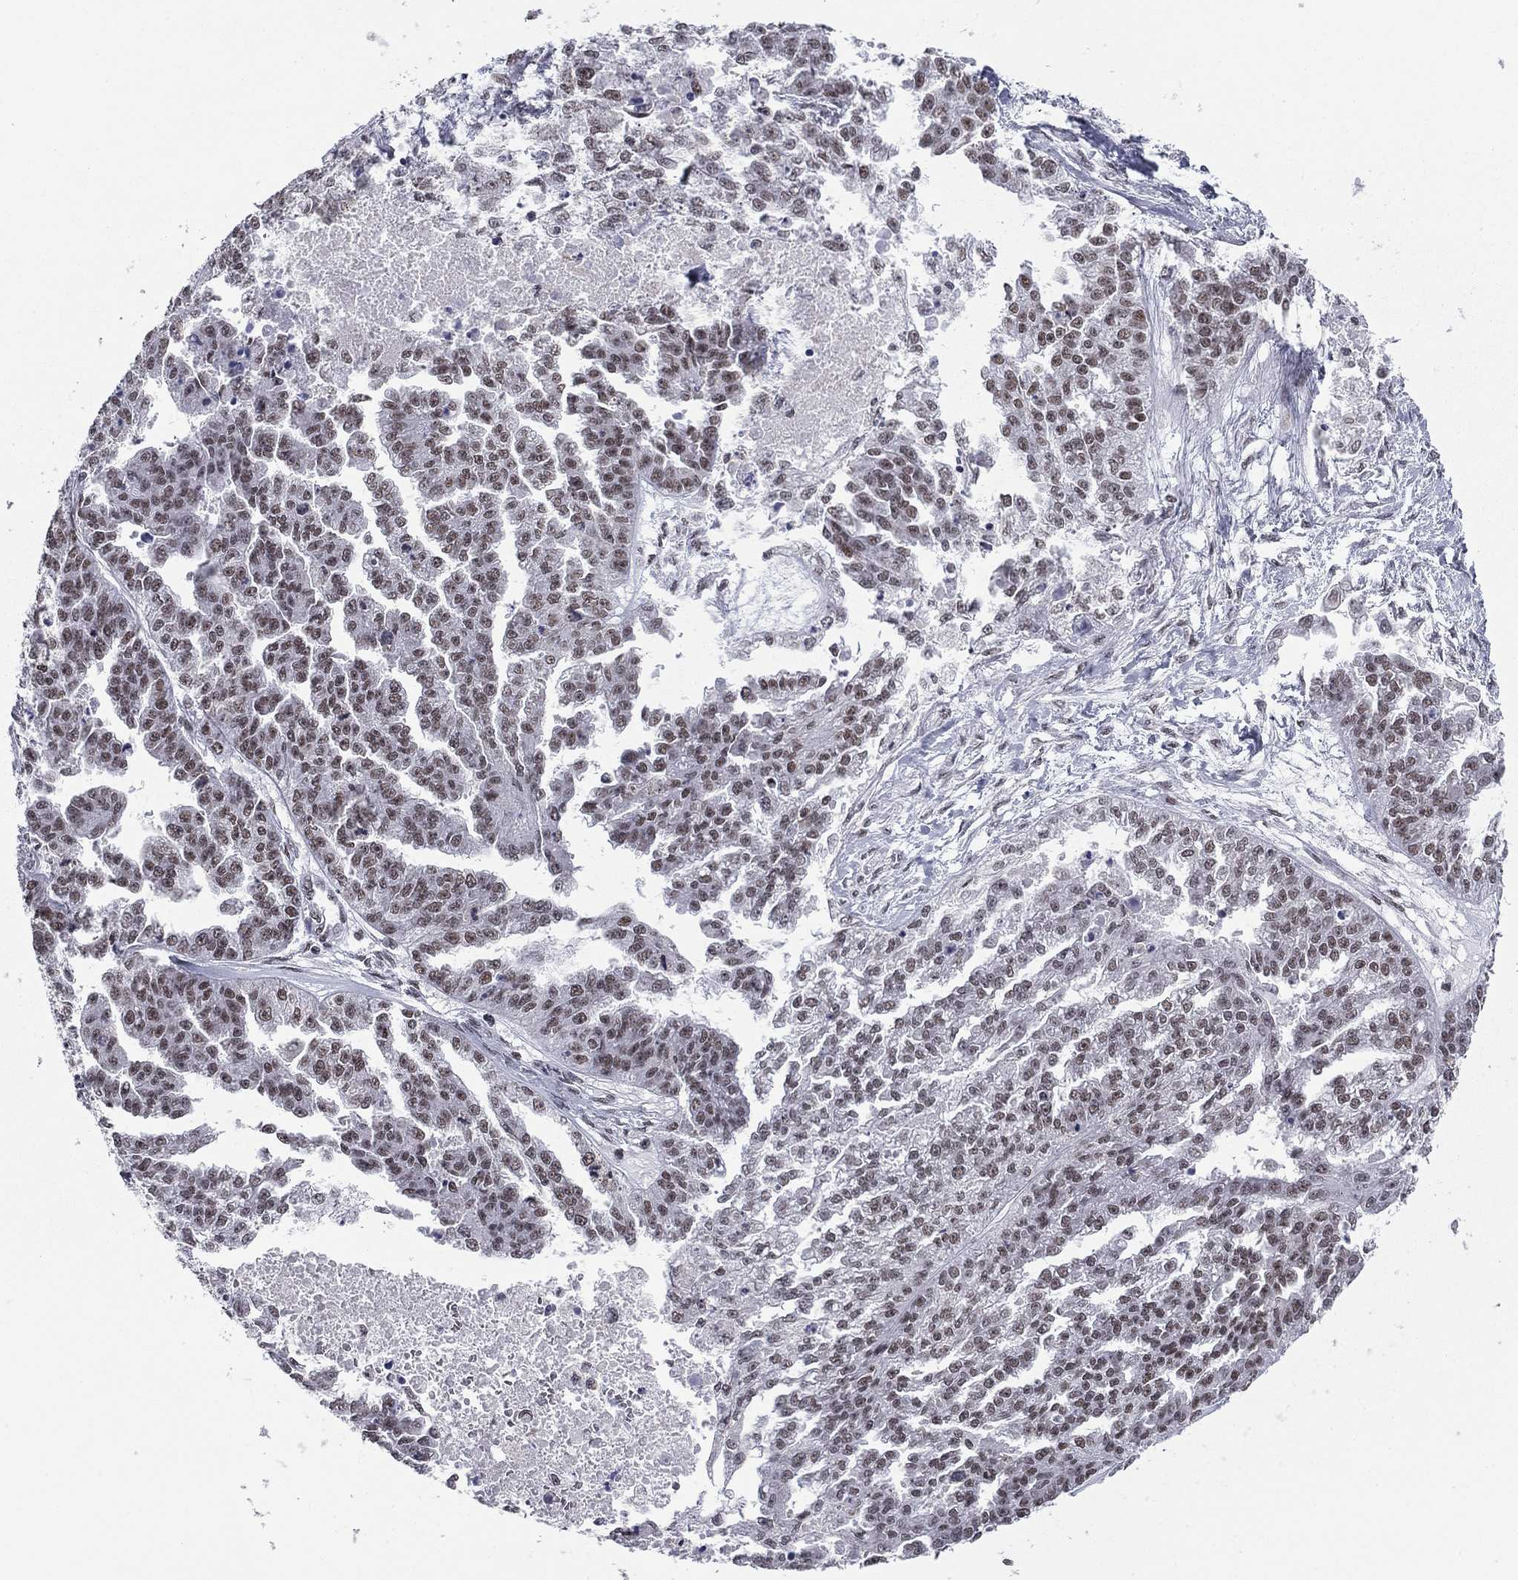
{"staining": {"intensity": "moderate", "quantity": "25%-75%", "location": "nuclear"}, "tissue": "ovarian cancer", "cell_type": "Tumor cells", "image_type": "cancer", "snomed": [{"axis": "morphology", "description": "Cystadenocarcinoma, serous, NOS"}, {"axis": "topography", "description": "Ovary"}], "caption": "Ovarian cancer stained for a protein exhibits moderate nuclear positivity in tumor cells.", "gene": "ETV5", "patient": {"sex": "female", "age": 58}}